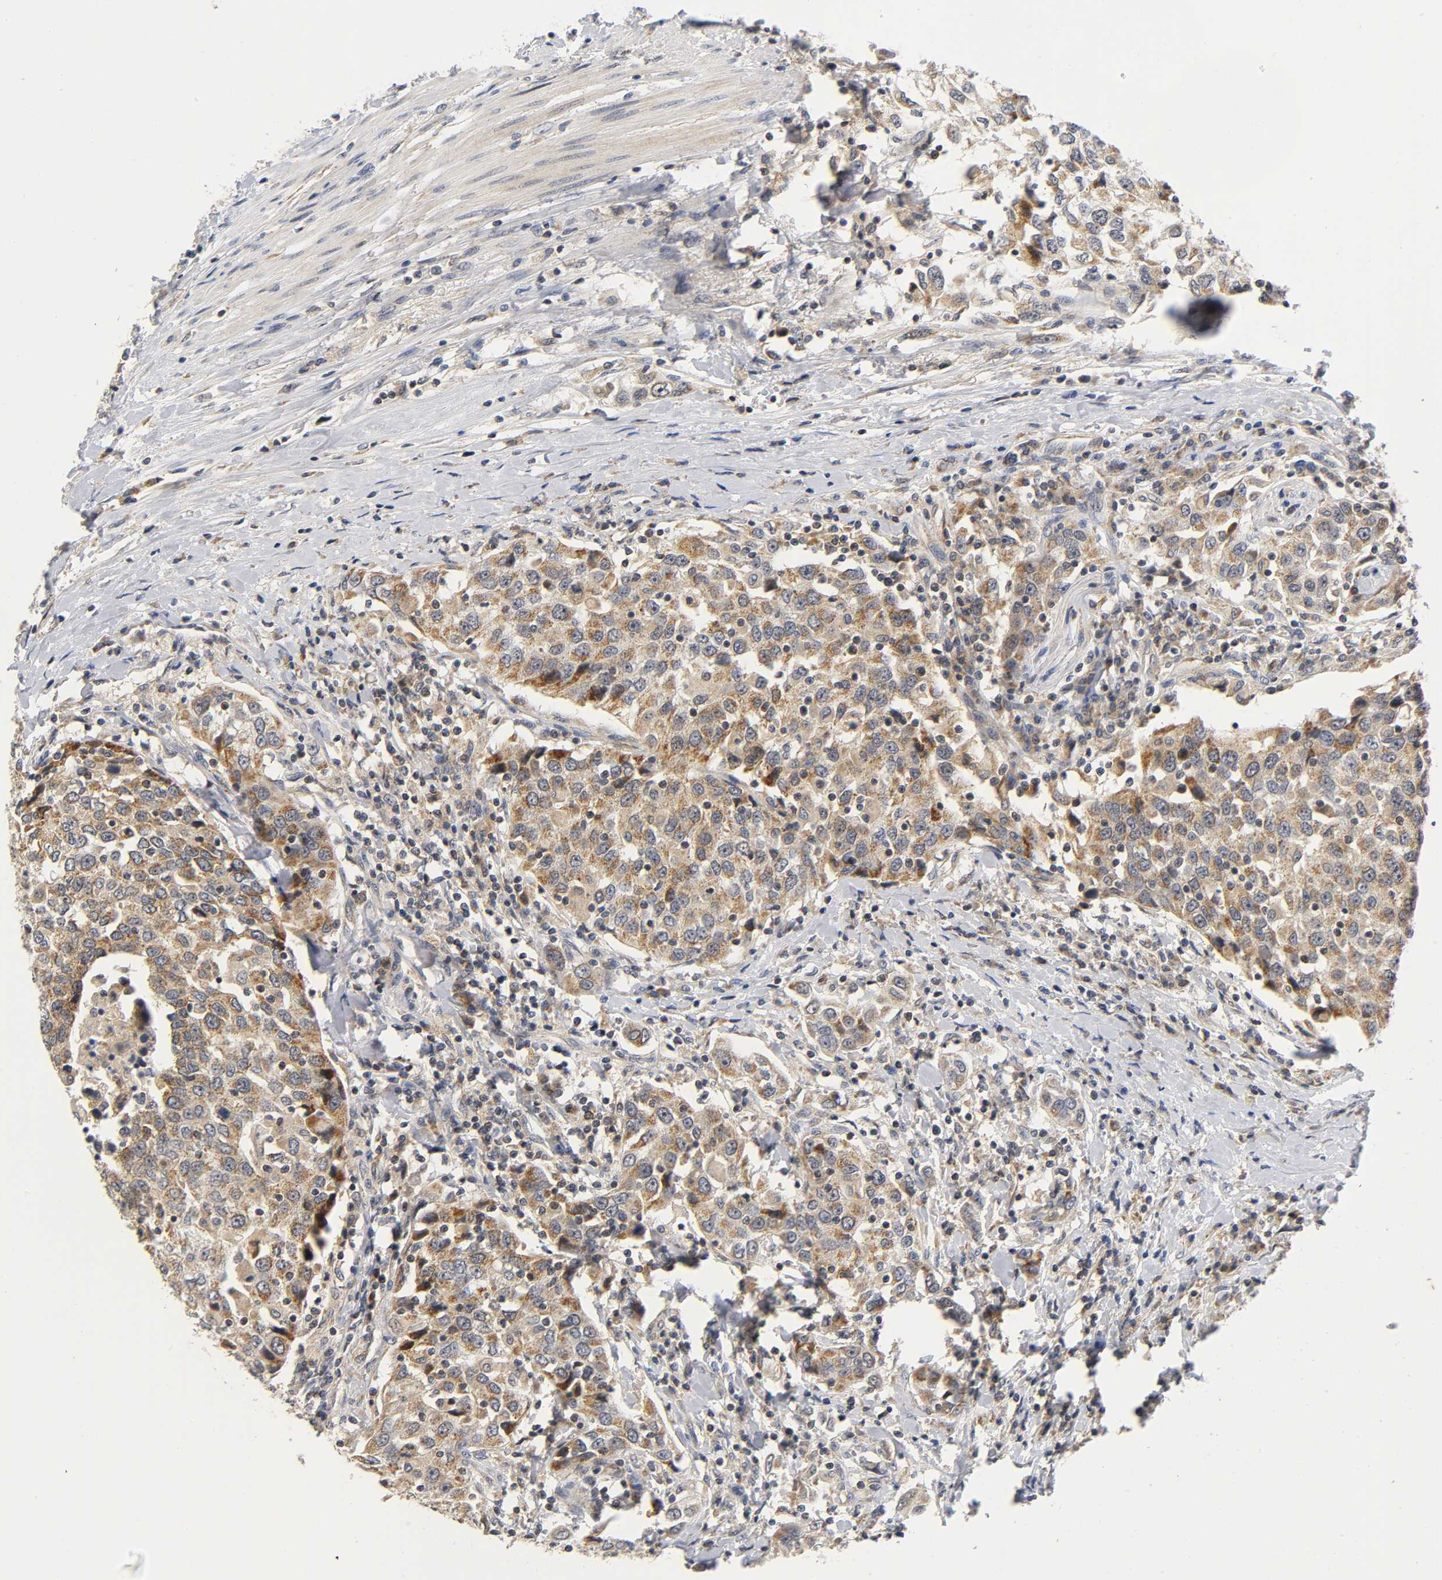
{"staining": {"intensity": "moderate", "quantity": ">75%", "location": "cytoplasmic/membranous"}, "tissue": "urothelial cancer", "cell_type": "Tumor cells", "image_type": "cancer", "snomed": [{"axis": "morphology", "description": "Urothelial carcinoma, High grade"}, {"axis": "topography", "description": "Urinary bladder"}], "caption": "A brown stain shows moderate cytoplasmic/membranous staining of a protein in urothelial cancer tumor cells. Nuclei are stained in blue.", "gene": "NRP1", "patient": {"sex": "female", "age": 80}}